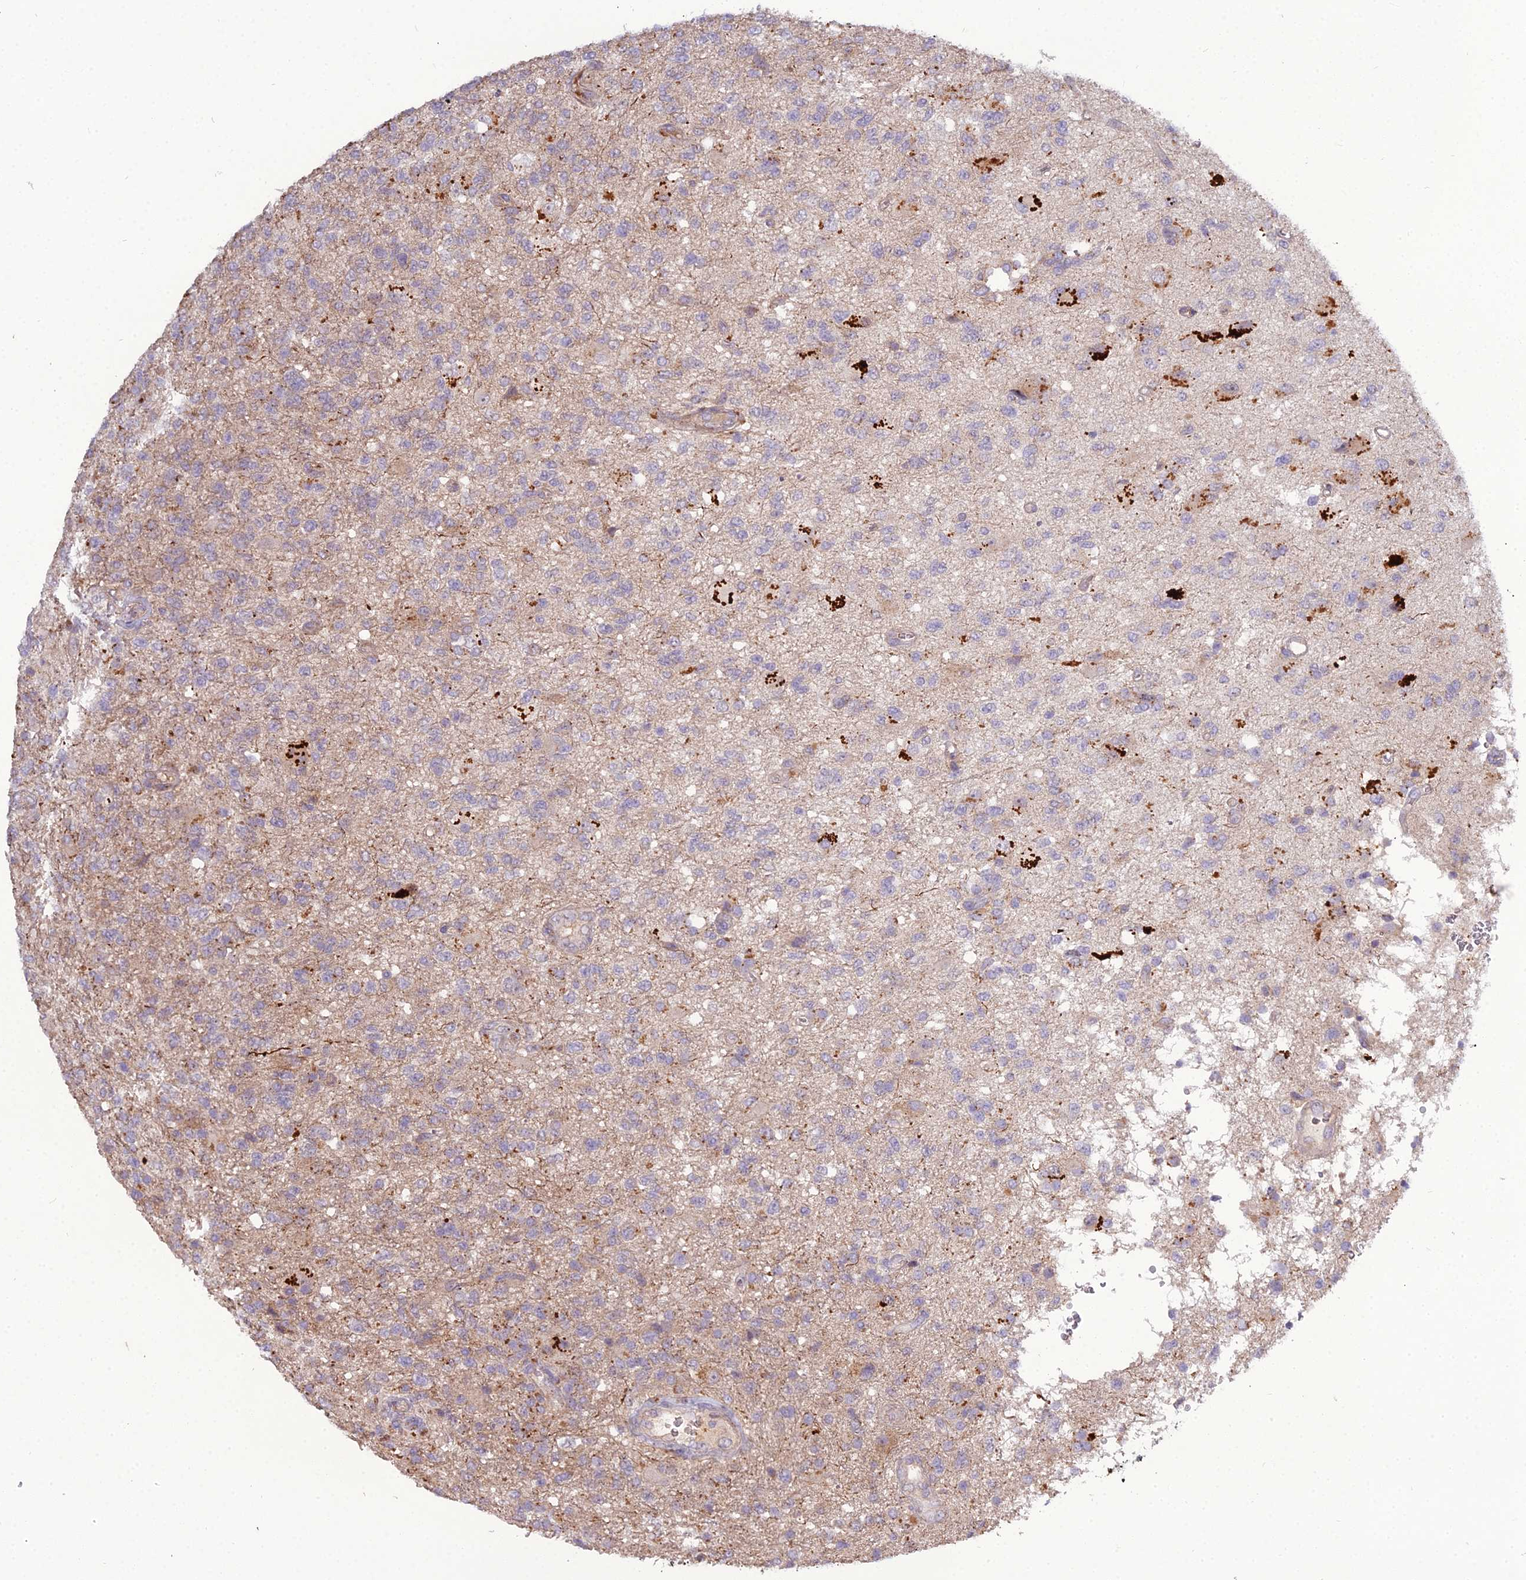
{"staining": {"intensity": "negative", "quantity": "none", "location": "none"}, "tissue": "glioma", "cell_type": "Tumor cells", "image_type": "cancer", "snomed": [{"axis": "morphology", "description": "Glioma, malignant, High grade"}, {"axis": "topography", "description": "Brain"}], "caption": "Immunohistochemistry of malignant glioma (high-grade) demonstrates no positivity in tumor cells.", "gene": "EID2", "patient": {"sex": "male", "age": 56}}